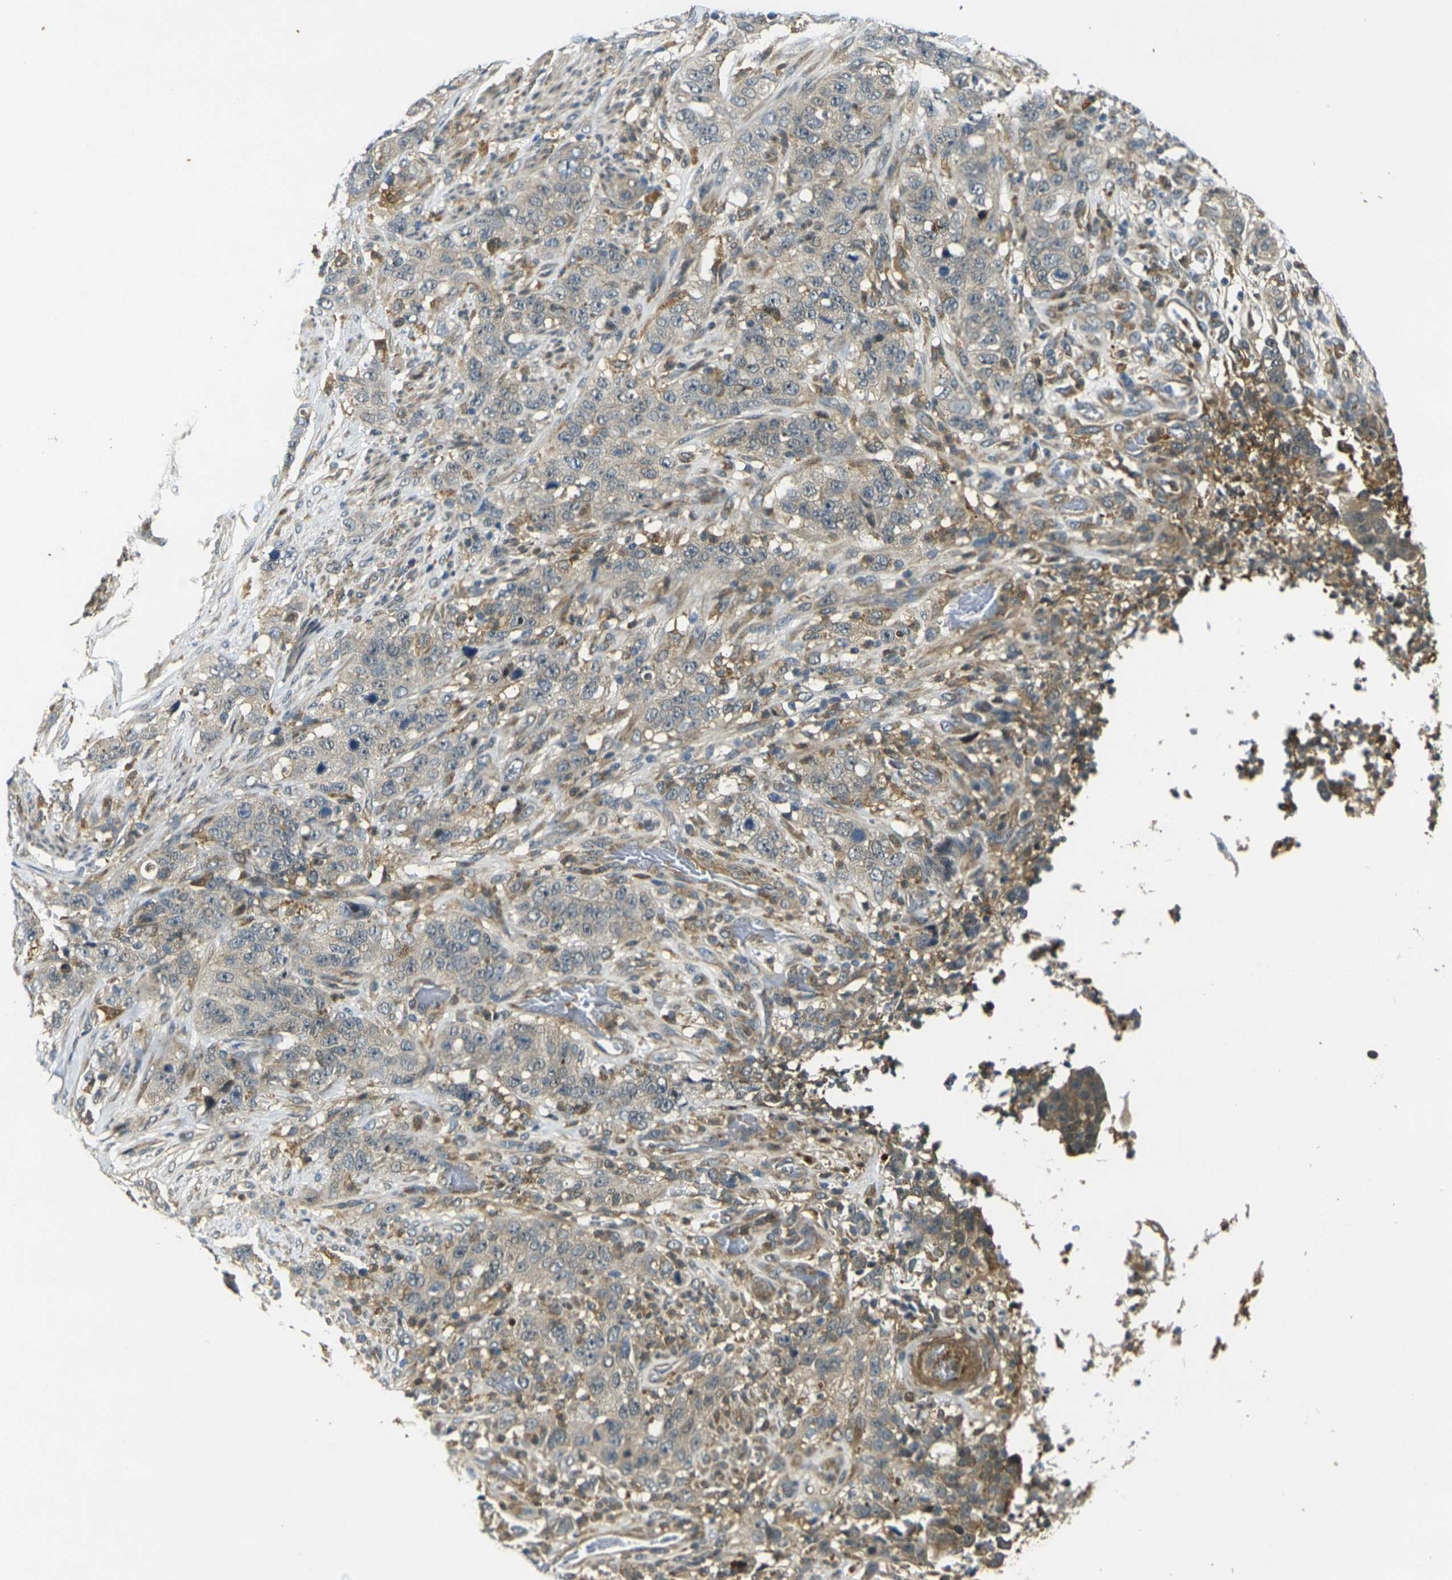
{"staining": {"intensity": "weak", "quantity": "<25%", "location": "cytoplasmic/membranous"}, "tissue": "stomach cancer", "cell_type": "Tumor cells", "image_type": "cancer", "snomed": [{"axis": "morphology", "description": "Adenocarcinoma, NOS"}, {"axis": "topography", "description": "Stomach"}], "caption": "Immunohistochemistry (IHC) image of human stomach adenocarcinoma stained for a protein (brown), which shows no positivity in tumor cells.", "gene": "PIGL", "patient": {"sex": "male", "age": 48}}